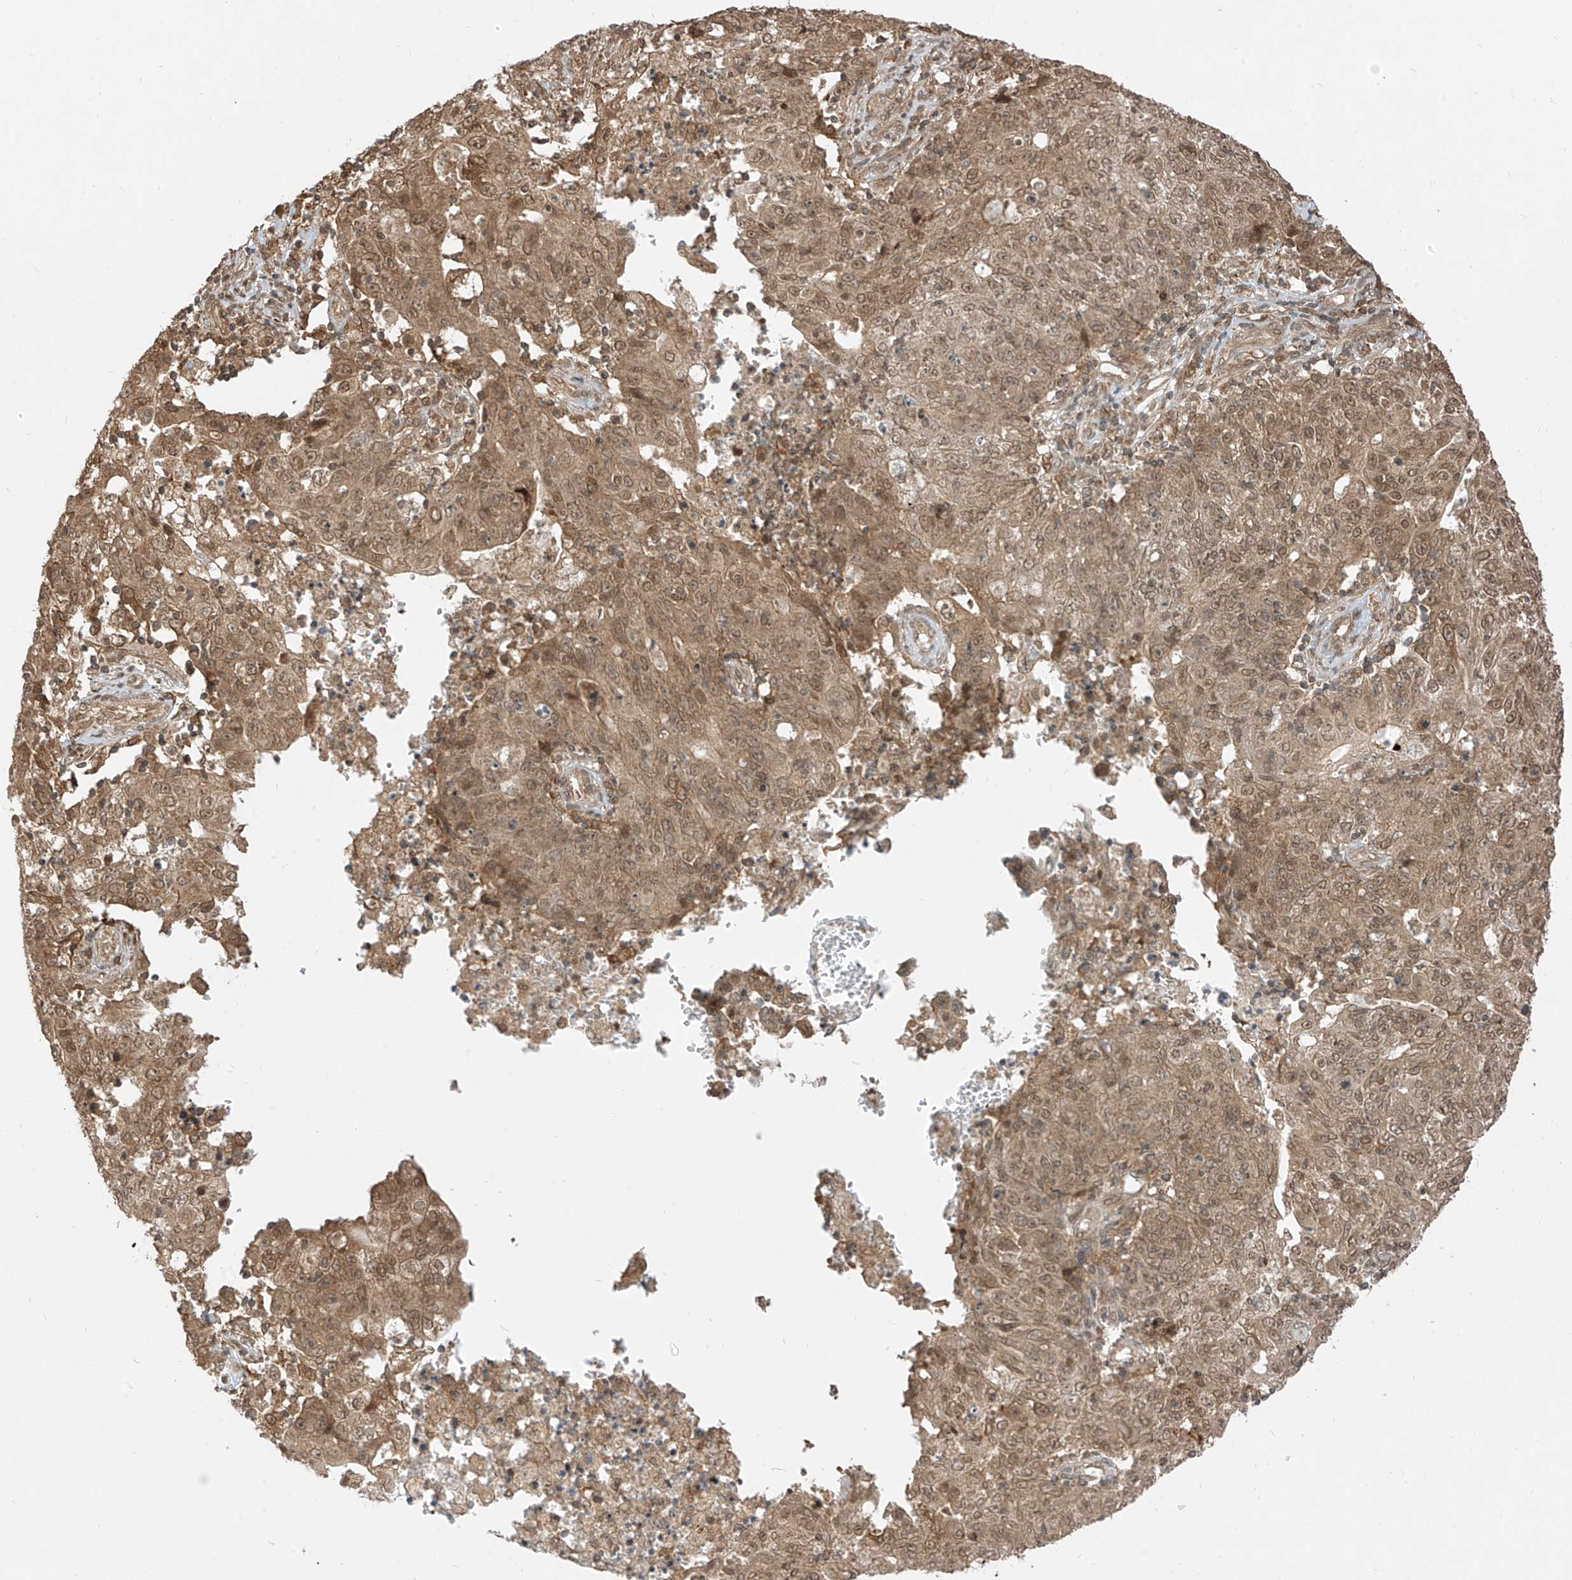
{"staining": {"intensity": "weak", "quantity": ">75%", "location": "cytoplasmic/membranous,nuclear"}, "tissue": "ovarian cancer", "cell_type": "Tumor cells", "image_type": "cancer", "snomed": [{"axis": "morphology", "description": "Carcinoma, endometroid"}, {"axis": "topography", "description": "Ovary"}], "caption": "Immunohistochemistry (IHC) image of neoplastic tissue: ovarian endometroid carcinoma stained using immunohistochemistry shows low levels of weak protein expression localized specifically in the cytoplasmic/membranous and nuclear of tumor cells, appearing as a cytoplasmic/membranous and nuclear brown color.", "gene": "LCOR", "patient": {"sex": "female", "age": 42}}